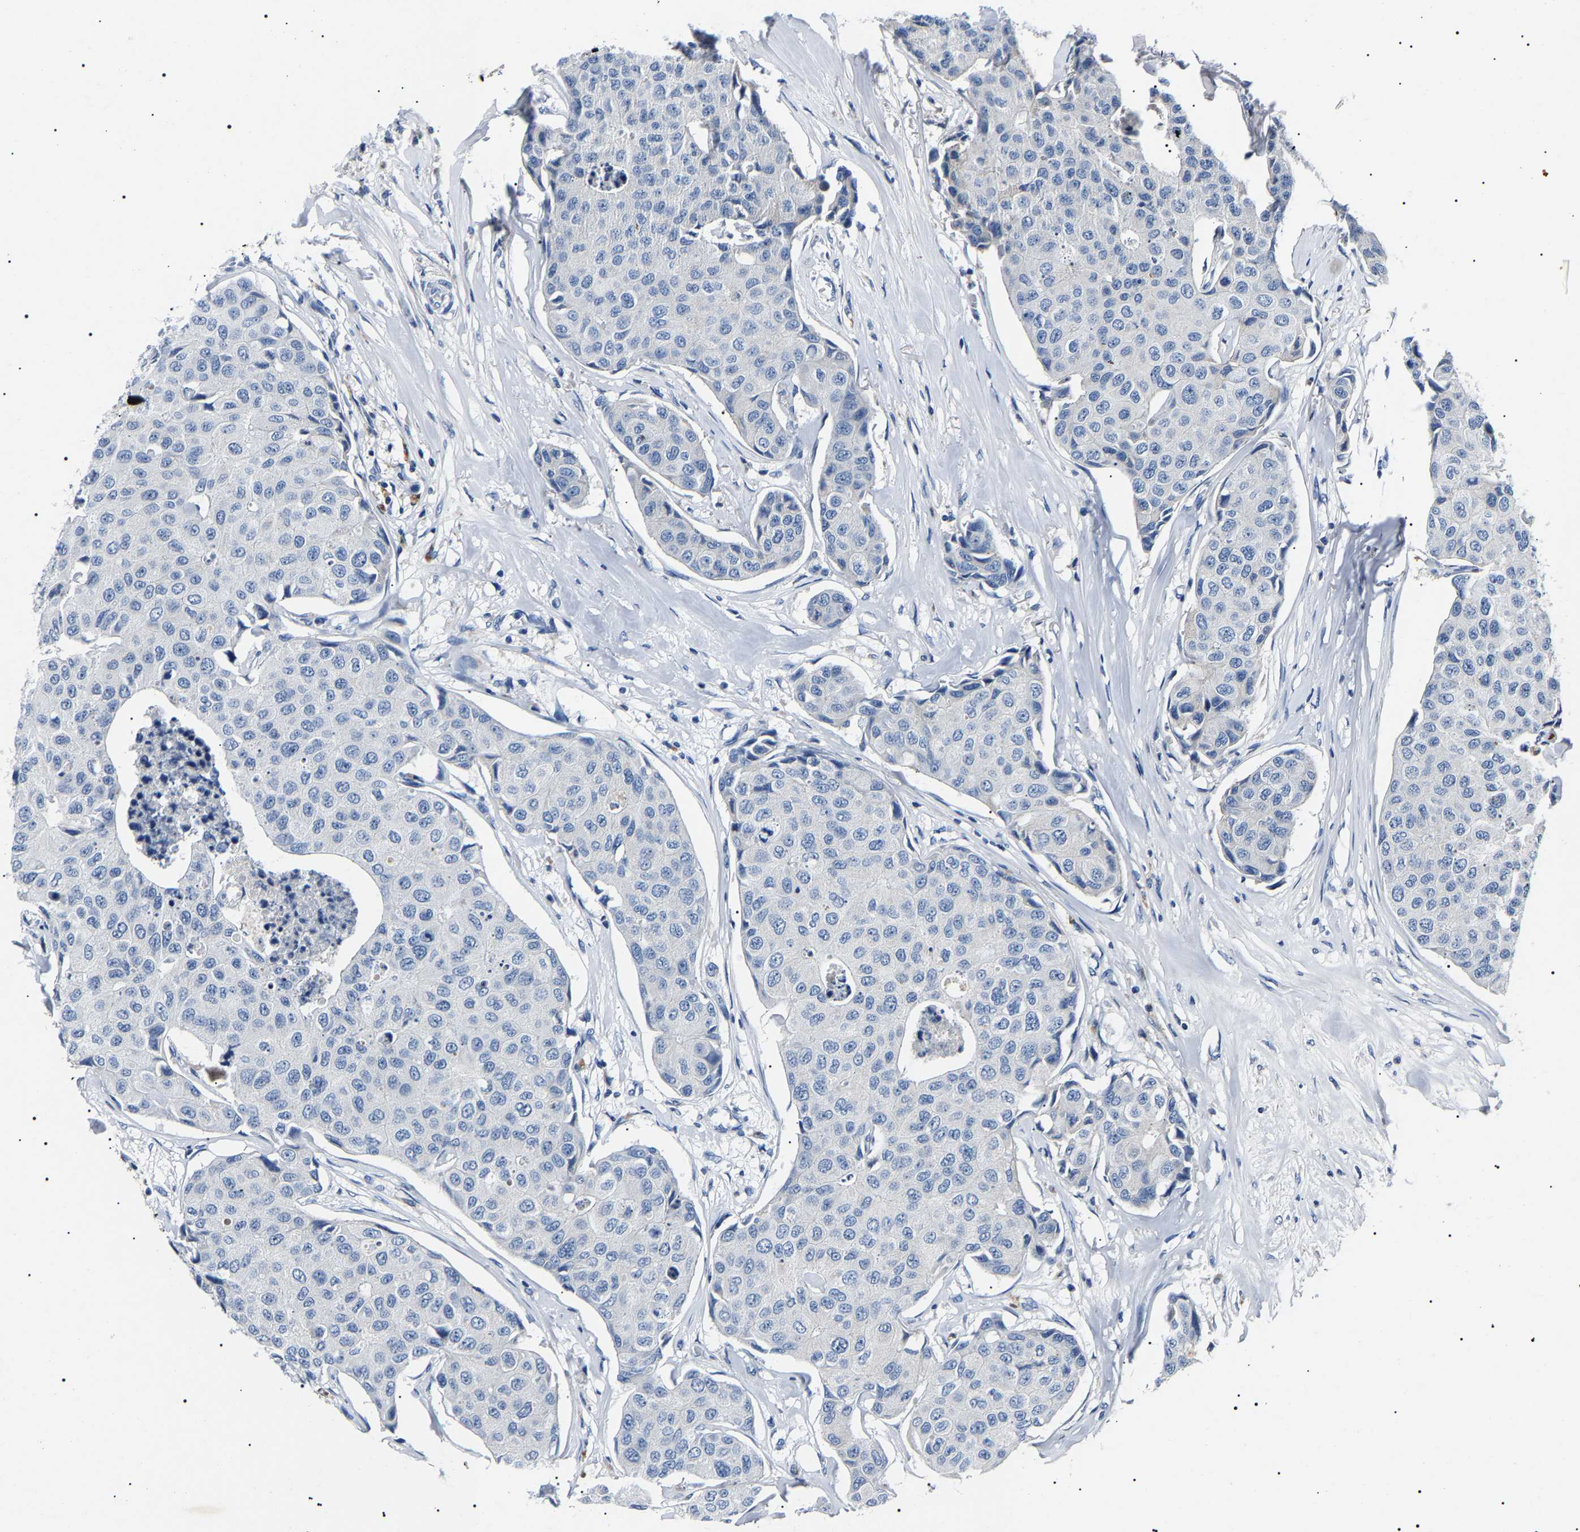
{"staining": {"intensity": "negative", "quantity": "none", "location": "none"}, "tissue": "breast cancer", "cell_type": "Tumor cells", "image_type": "cancer", "snomed": [{"axis": "morphology", "description": "Duct carcinoma"}, {"axis": "topography", "description": "Breast"}], "caption": "Tumor cells are negative for brown protein staining in breast cancer (intraductal carcinoma). (DAB (3,3'-diaminobenzidine) immunohistochemistry with hematoxylin counter stain).", "gene": "KLK15", "patient": {"sex": "female", "age": 80}}